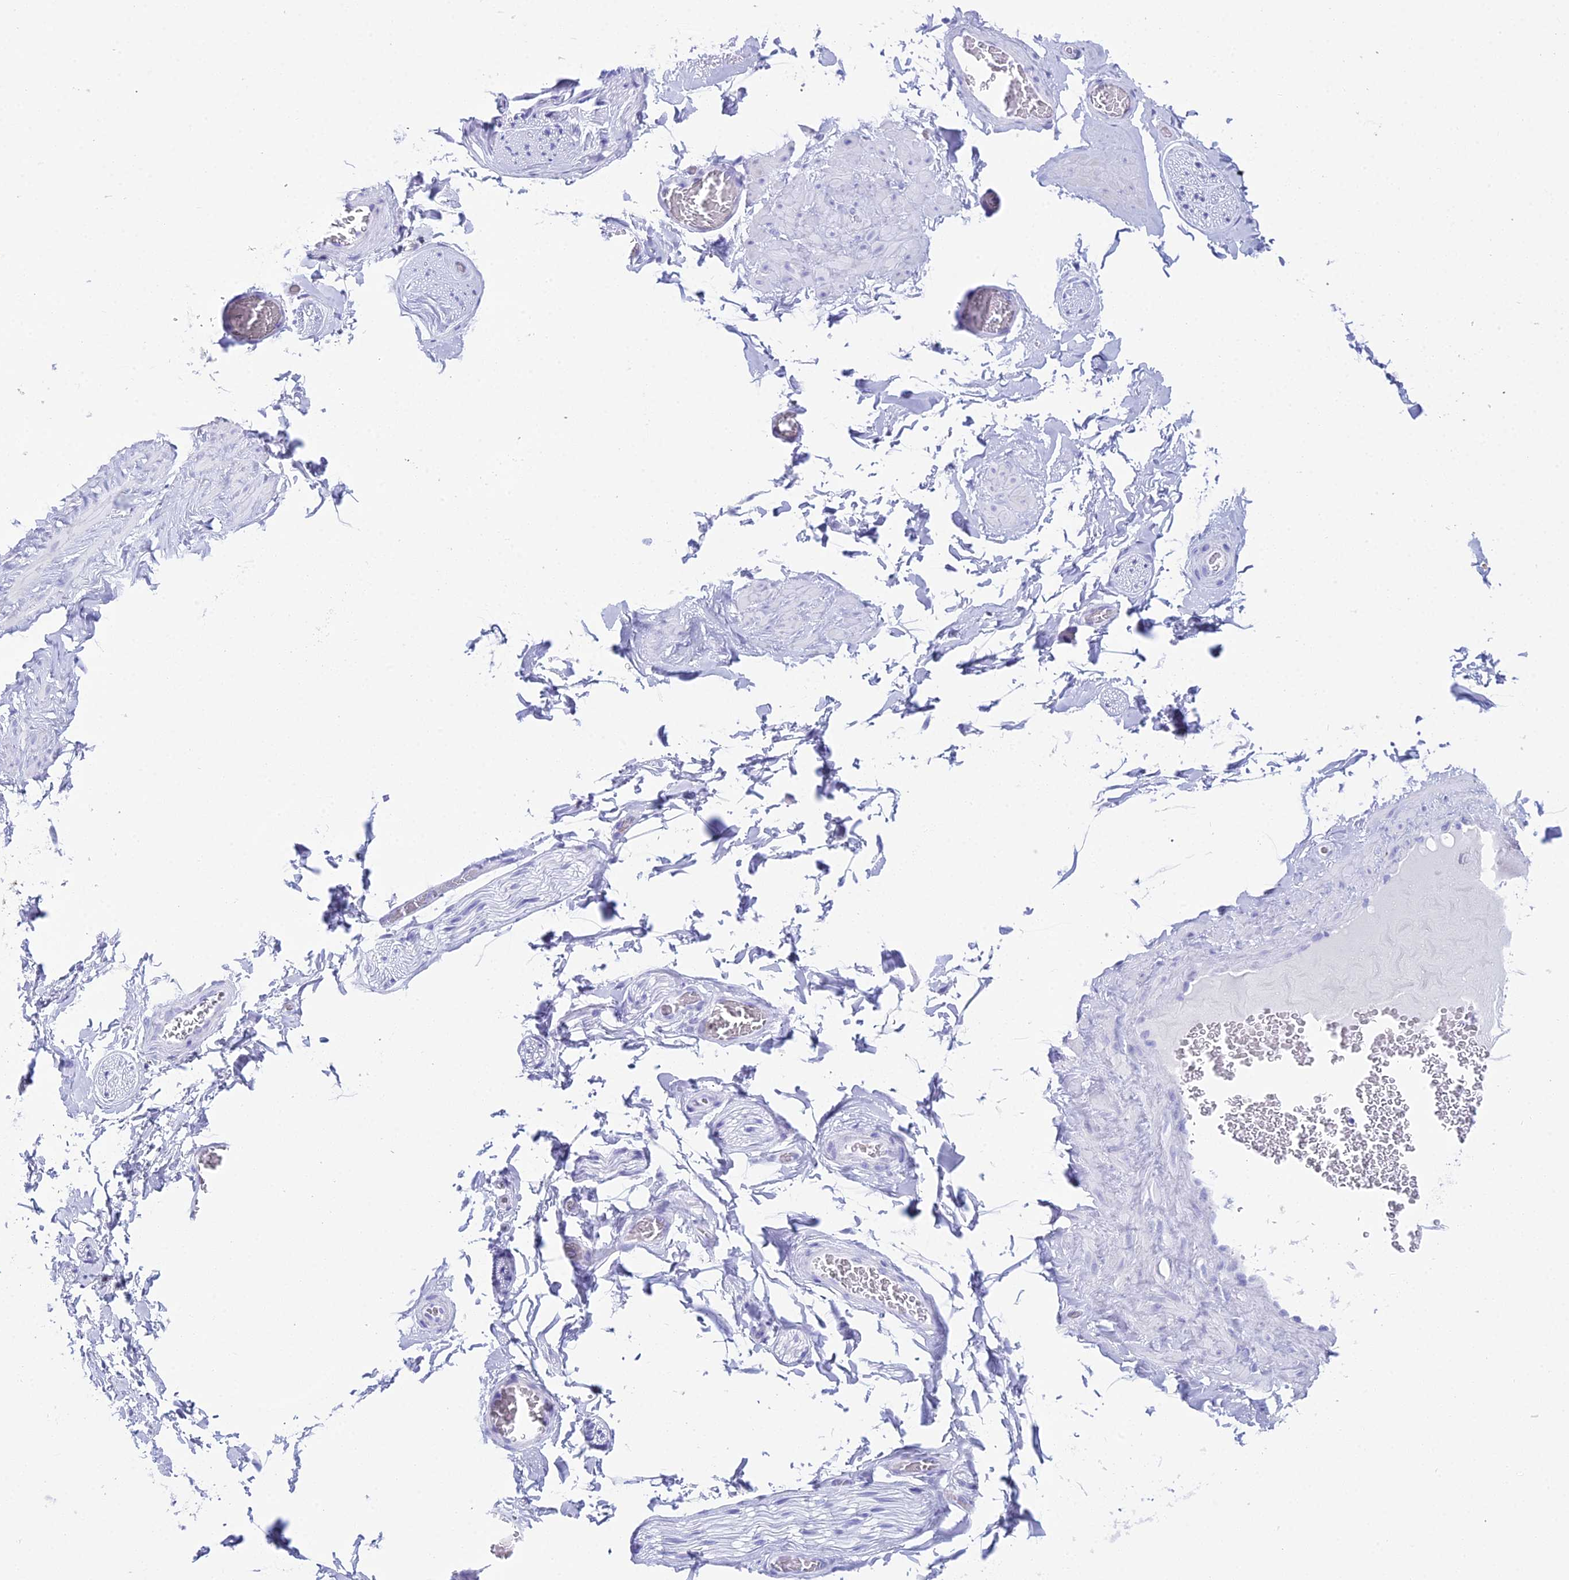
{"staining": {"intensity": "negative", "quantity": "none", "location": "none"}, "tissue": "adipose tissue", "cell_type": "Adipocytes", "image_type": "normal", "snomed": [{"axis": "morphology", "description": "Normal tissue, NOS"}, {"axis": "topography", "description": "Soft tissue"}, {"axis": "topography", "description": "Adipose tissue"}, {"axis": "topography", "description": "Vascular tissue"}, {"axis": "topography", "description": "Peripheral nerve tissue"}], "caption": "This is an immunohistochemistry (IHC) photomicrograph of benign human adipose tissue. There is no positivity in adipocytes.", "gene": "RNPS1", "patient": {"sex": "male", "age": 46}}